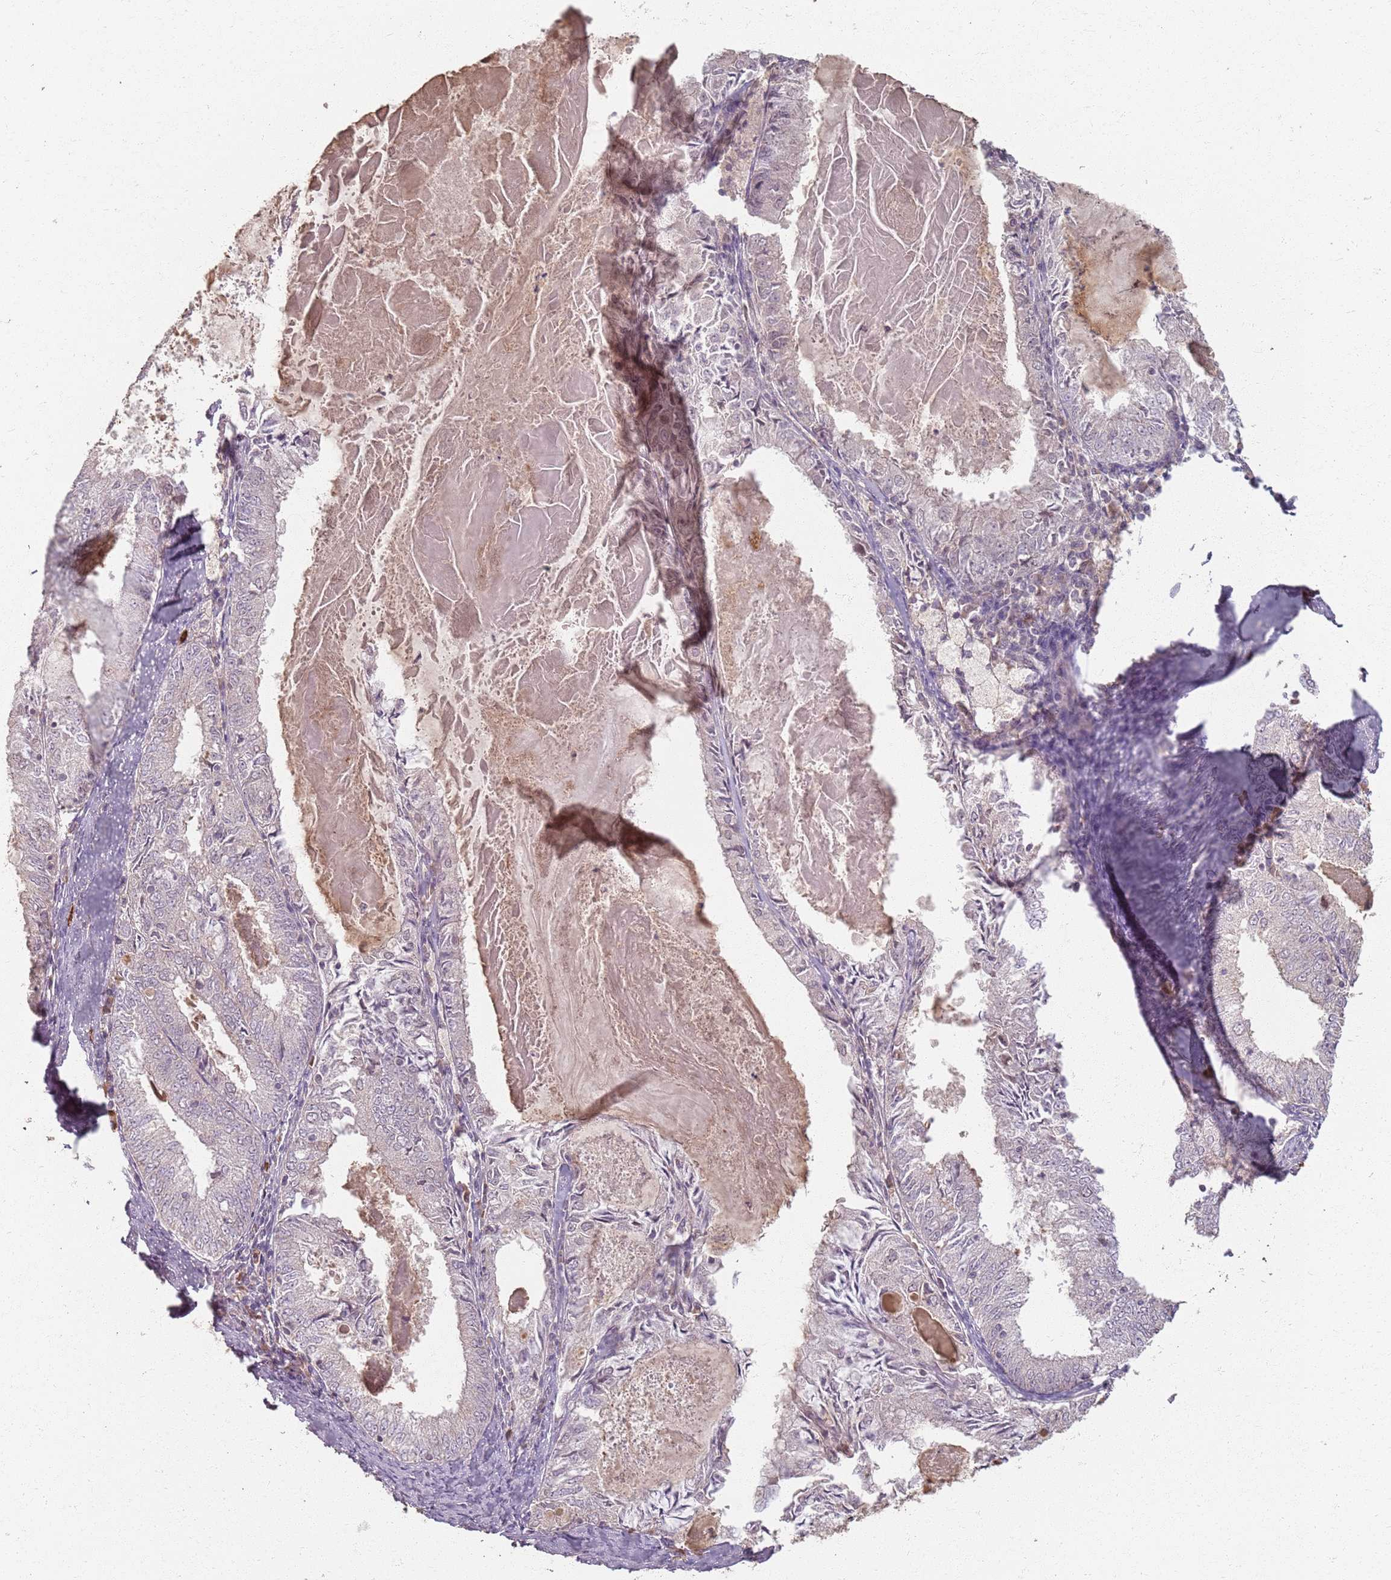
{"staining": {"intensity": "negative", "quantity": "none", "location": "none"}, "tissue": "endometrial cancer", "cell_type": "Tumor cells", "image_type": "cancer", "snomed": [{"axis": "morphology", "description": "Adenocarcinoma, NOS"}, {"axis": "topography", "description": "Endometrium"}], "caption": "Tumor cells show no significant positivity in adenocarcinoma (endometrial).", "gene": "CCDC168", "patient": {"sex": "female", "age": 57}}